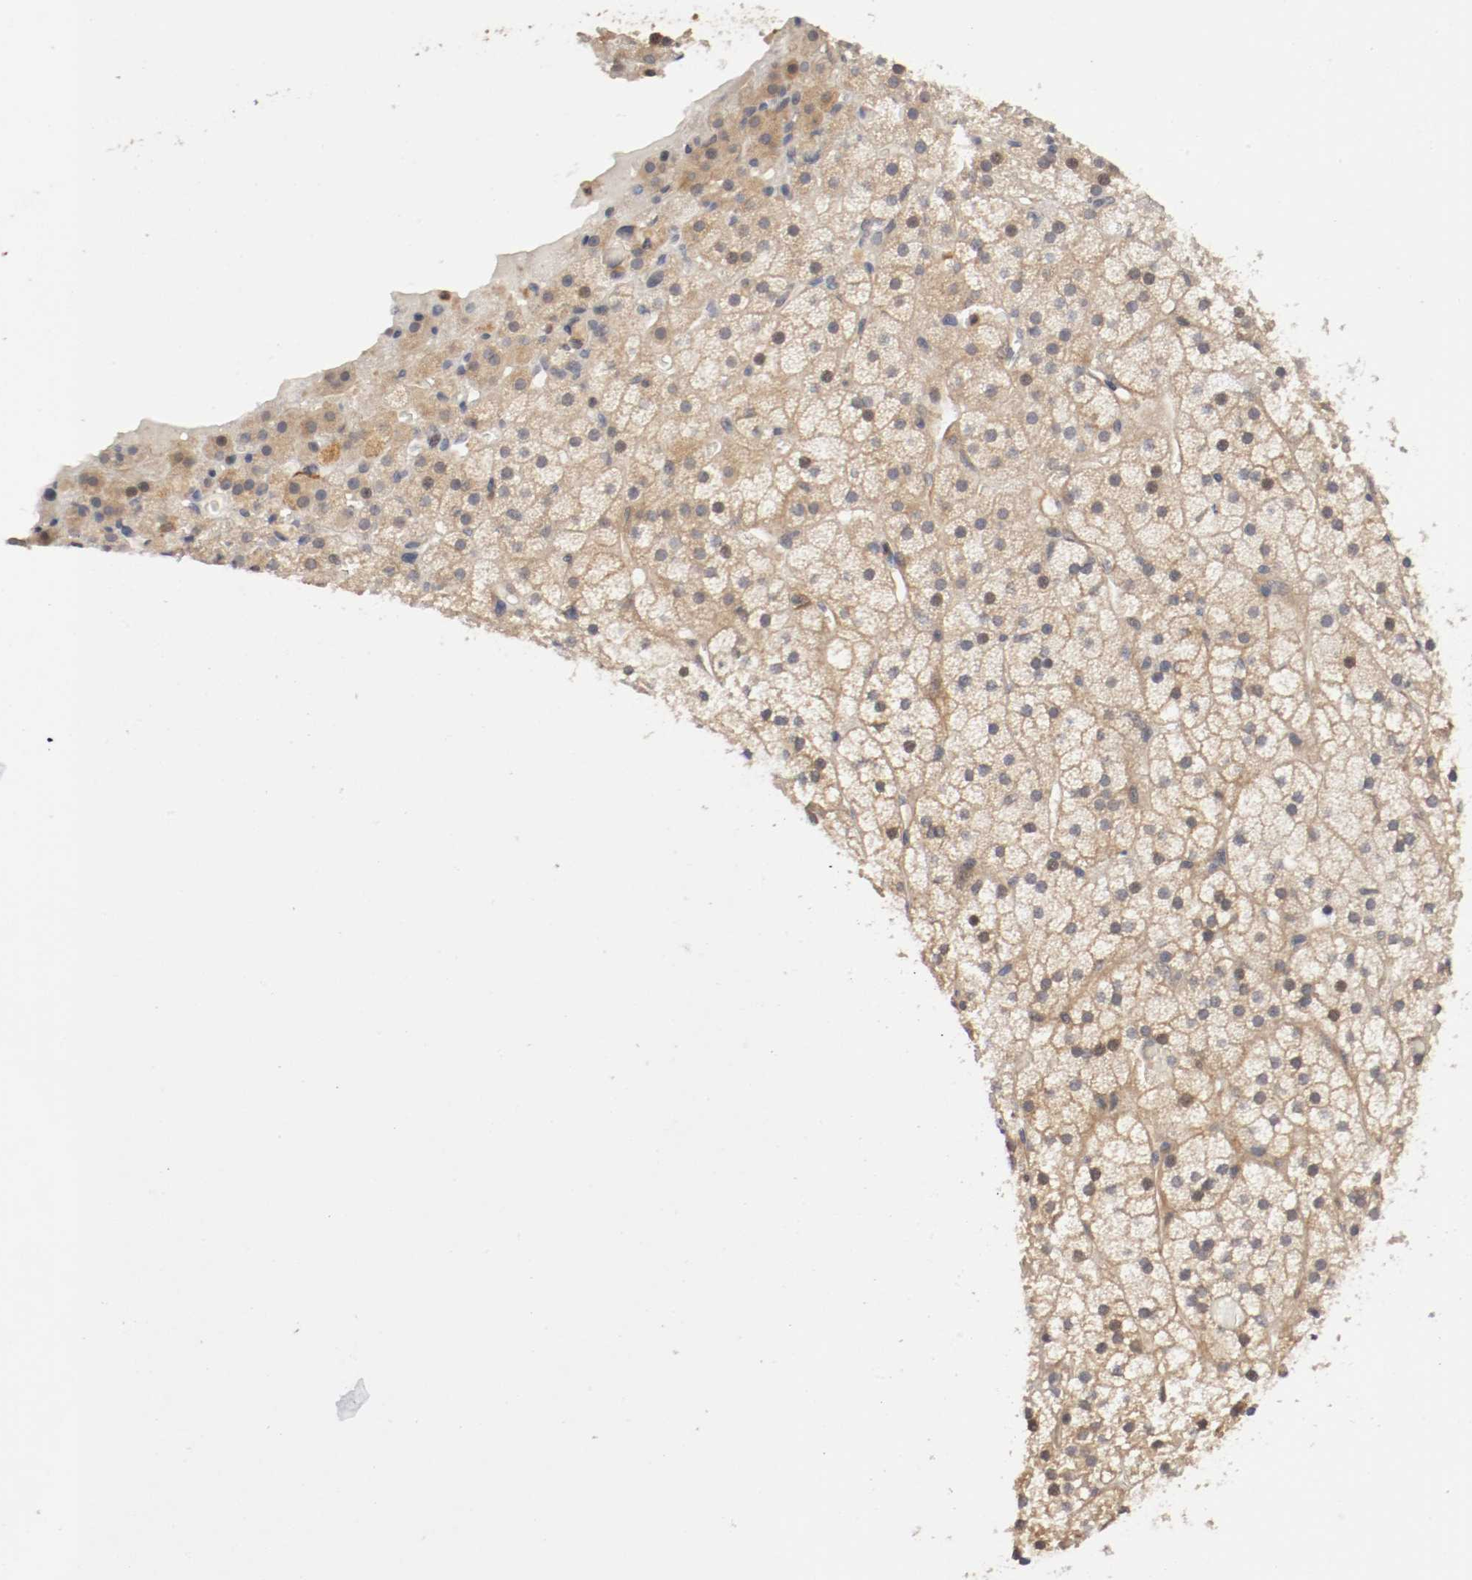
{"staining": {"intensity": "moderate", "quantity": ">75%", "location": "cytoplasmic/membranous"}, "tissue": "adrenal gland", "cell_type": "Glandular cells", "image_type": "normal", "snomed": [{"axis": "morphology", "description": "Normal tissue, NOS"}, {"axis": "topography", "description": "Adrenal gland"}], "caption": "Glandular cells show moderate cytoplasmic/membranous staining in approximately >75% of cells in normal adrenal gland.", "gene": "RBM23", "patient": {"sex": "male", "age": 35}}